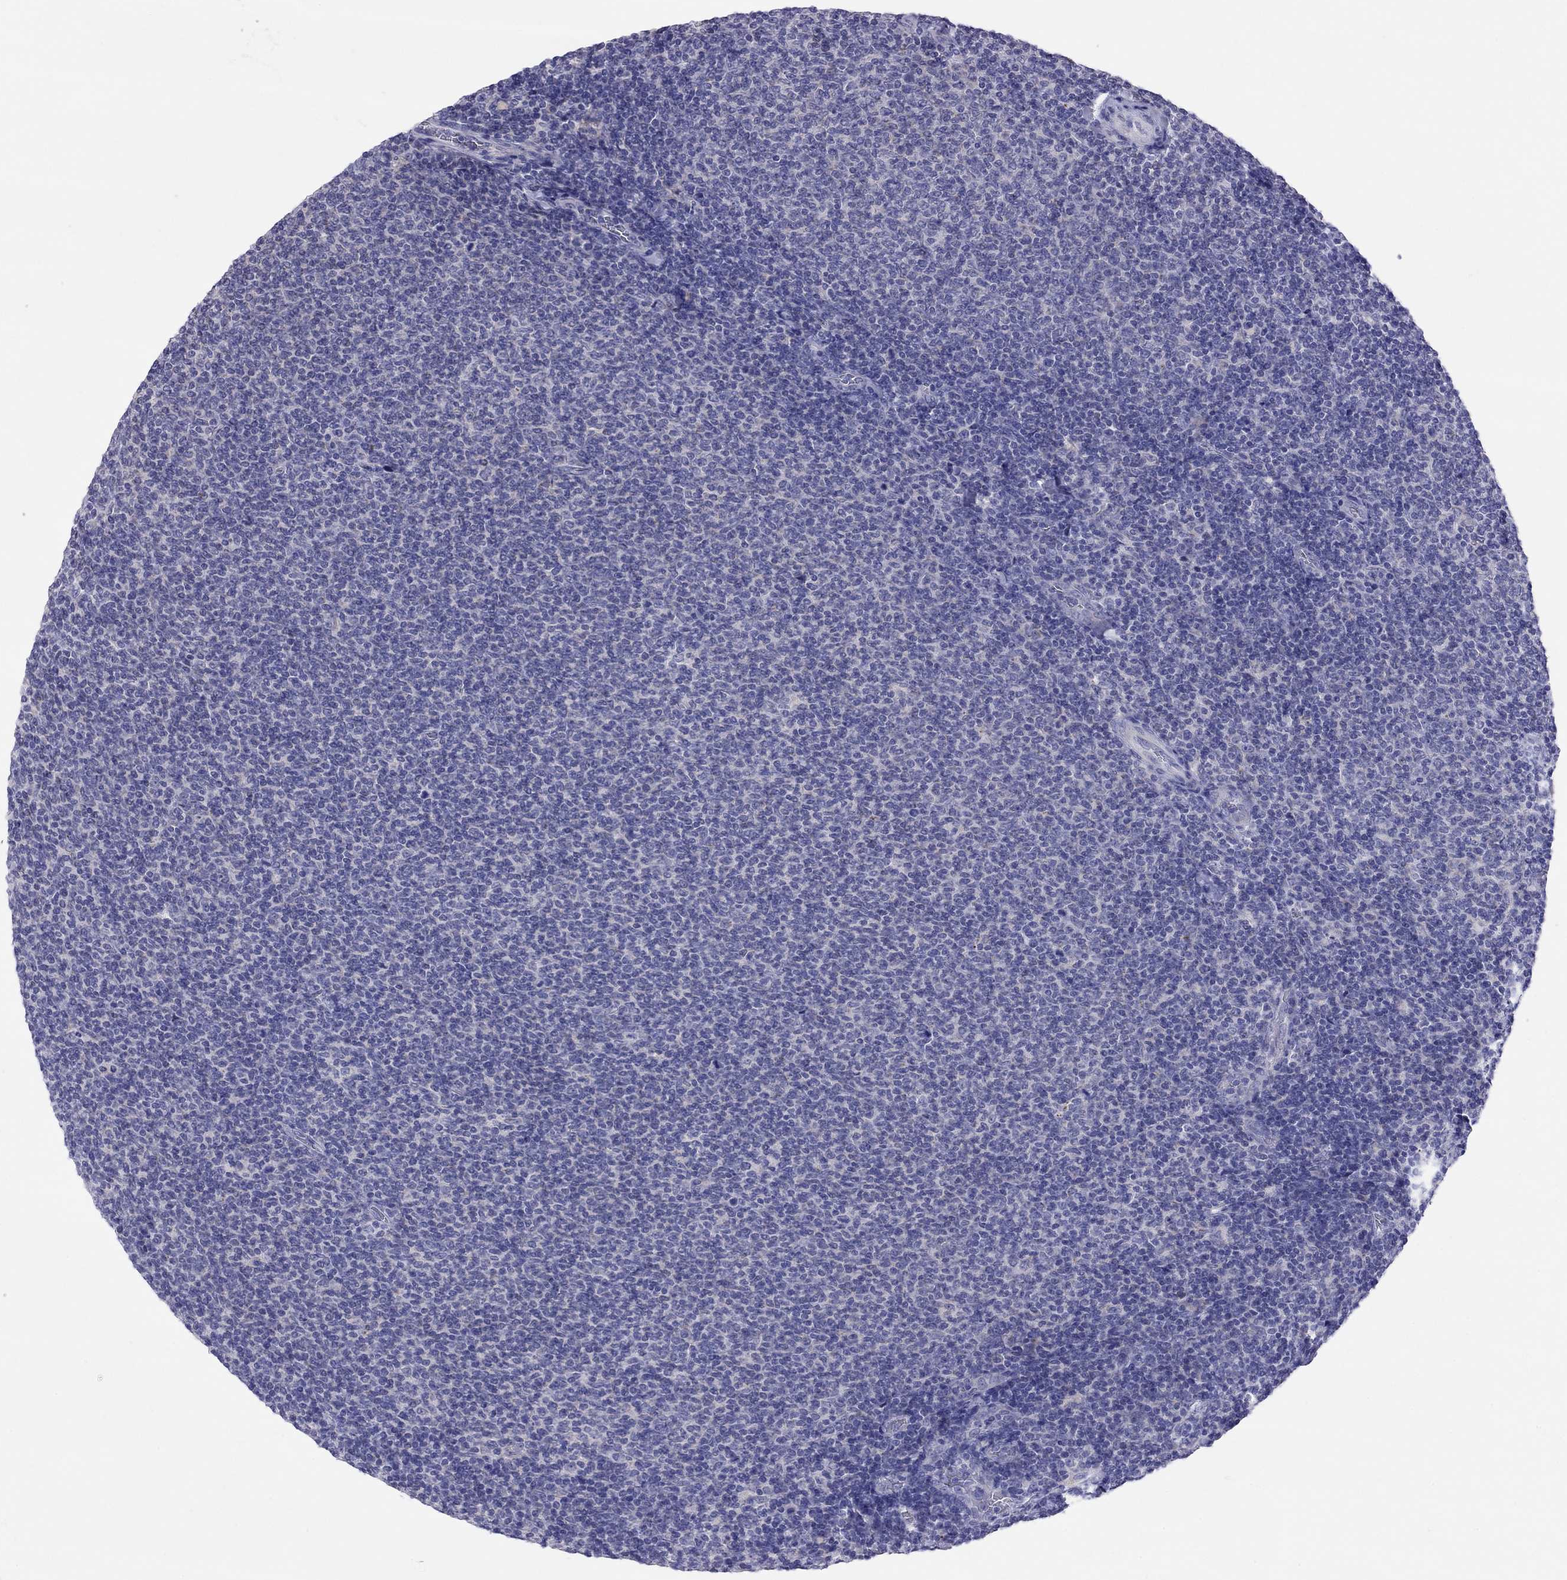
{"staining": {"intensity": "negative", "quantity": "none", "location": "none"}, "tissue": "lymphoma", "cell_type": "Tumor cells", "image_type": "cancer", "snomed": [{"axis": "morphology", "description": "Malignant lymphoma, non-Hodgkin's type, Low grade"}, {"axis": "topography", "description": "Lymph node"}], "caption": "Immunohistochemistry histopathology image of low-grade malignant lymphoma, non-Hodgkin's type stained for a protein (brown), which demonstrates no staining in tumor cells.", "gene": "COL9A1", "patient": {"sex": "male", "age": 52}}